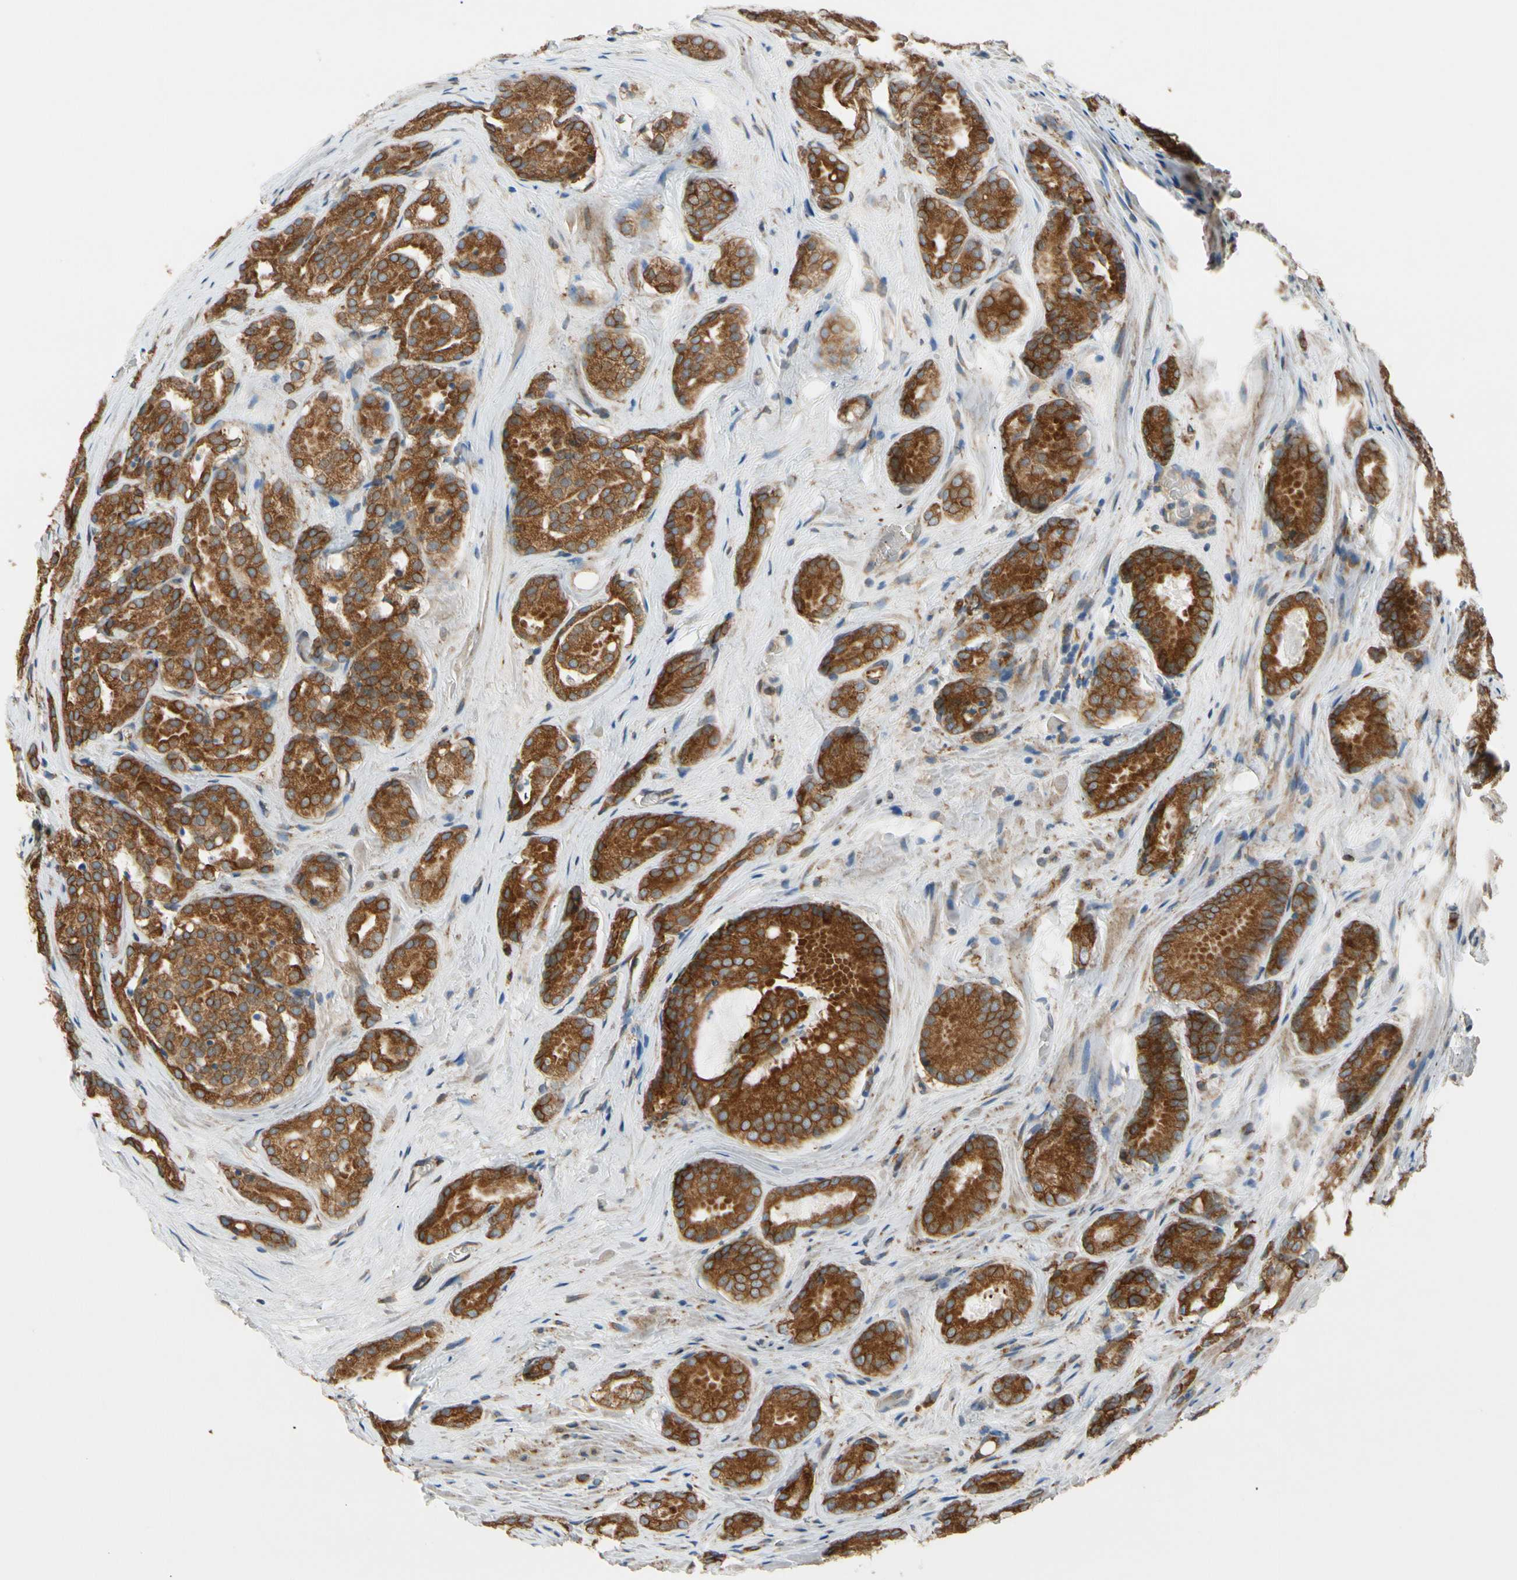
{"staining": {"intensity": "strong", "quantity": ">75%", "location": "cytoplasmic/membranous"}, "tissue": "prostate cancer", "cell_type": "Tumor cells", "image_type": "cancer", "snomed": [{"axis": "morphology", "description": "Adenocarcinoma, High grade"}, {"axis": "topography", "description": "Prostate"}], "caption": "Prostate adenocarcinoma (high-grade) stained with a protein marker shows strong staining in tumor cells.", "gene": "CLCC1", "patient": {"sex": "male", "age": 64}}